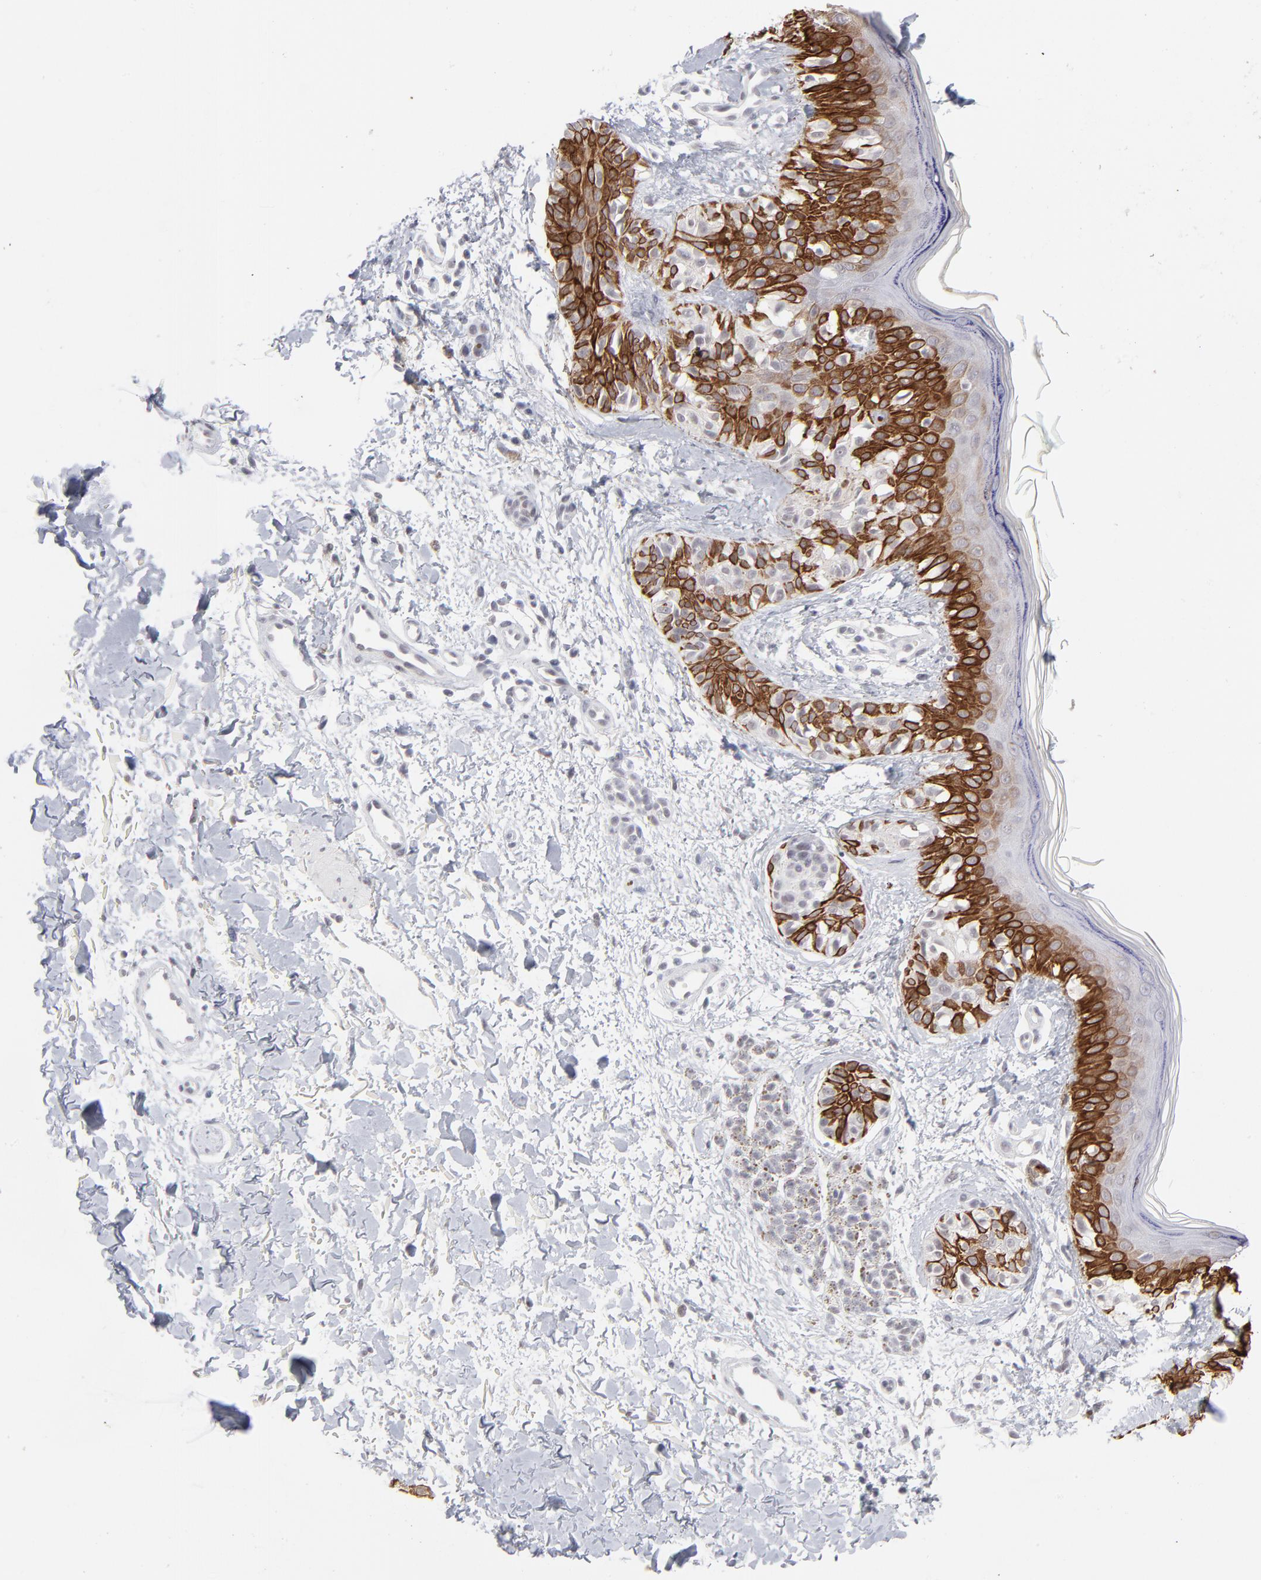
{"staining": {"intensity": "weak", "quantity": "<25%", "location": "cytoplasmic/membranous"}, "tissue": "melanoma", "cell_type": "Tumor cells", "image_type": "cancer", "snomed": [{"axis": "morphology", "description": "Normal tissue, NOS"}, {"axis": "morphology", "description": "Malignant melanoma, NOS"}, {"axis": "topography", "description": "Skin"}], "caption": "Immunohistochemical staining of human malignant melanoma displays no significant staining in tumor cells. (DAB immunohistochemistry visualized using brightfield microscopy, high magnification).", "gene": "CCR2", "patient": {"sex": "male", "age": 83}}